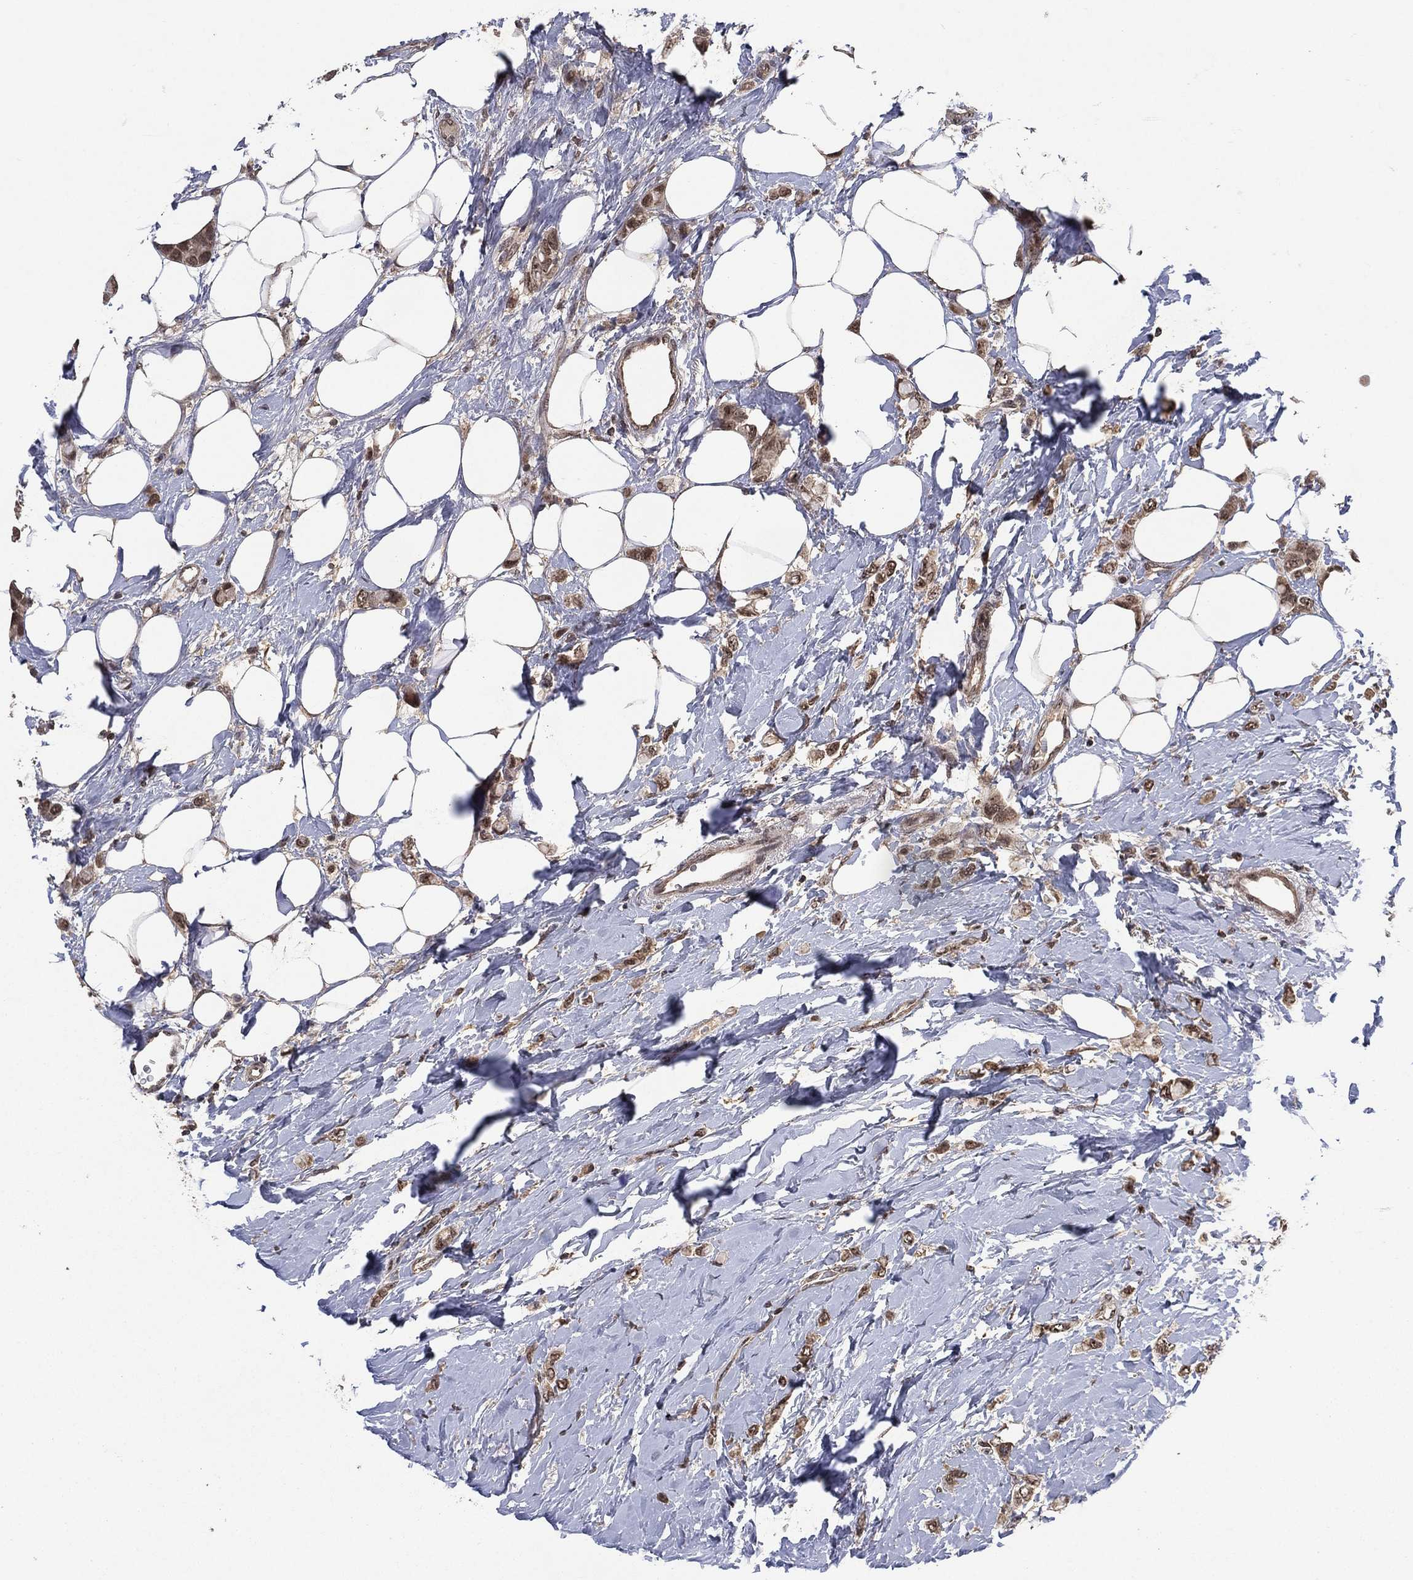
{"staining": {"intensity": "weak", "quantity": "25%-75%", "location": "cytoplasmic/membranous"}, "tissue": "breast cancer", "cell_type": "Tumor cells", "image_type": "cancer", "snomed": [{"axis": "morphology", "description": "Lobular carcinoma"}, {"axis": "topography", "description": "Breast"}], "caption": "Protein staining exhibits weak cytoplasmic/membranous expression in approximately 25%-75% of tumor cells in lobular carcinoma (breast).", "gene": "NELFCD", "patient": {"sex": "female", "age": 66}}